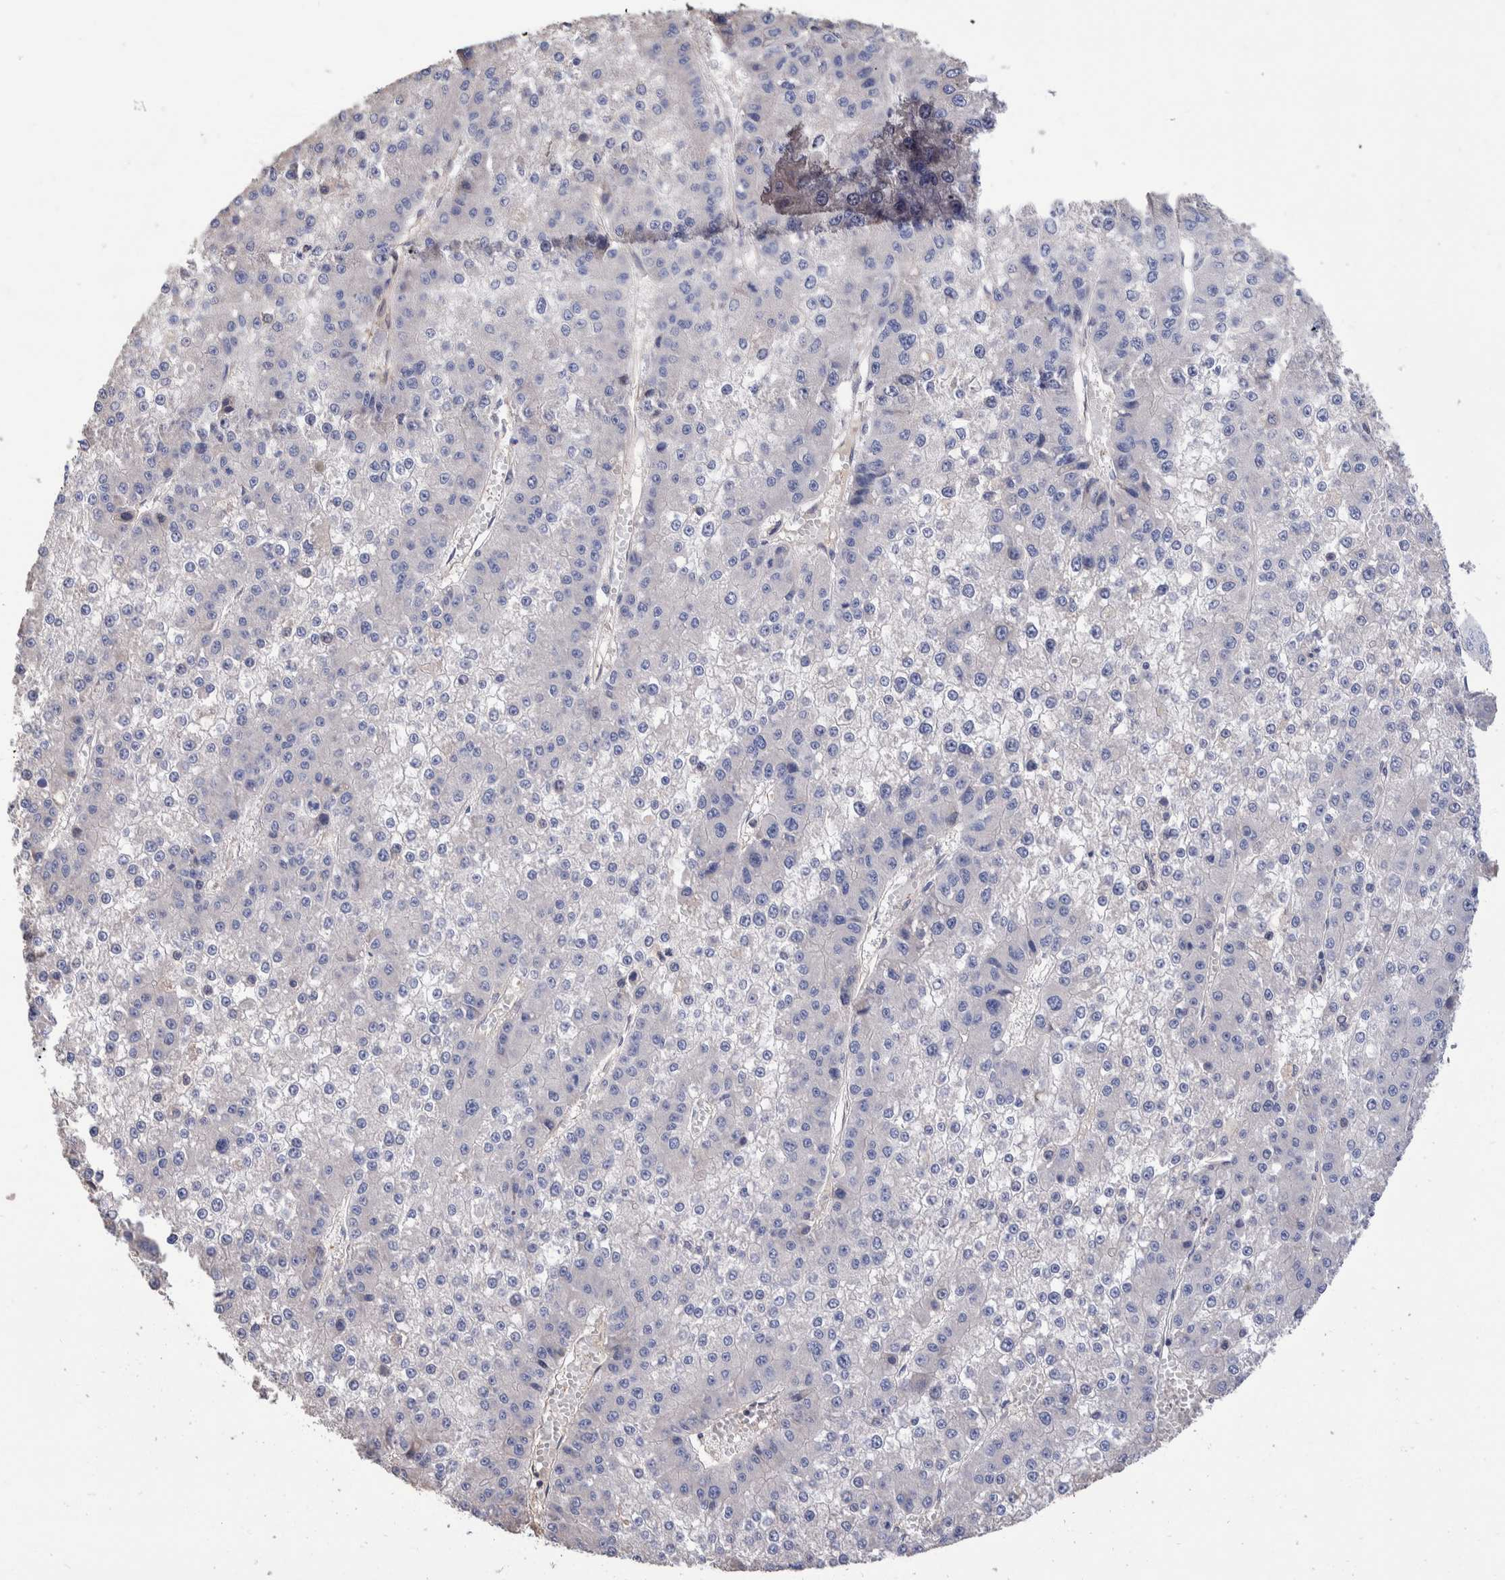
{"staining": {"intensity": "negative", "quantity": "none", "location": "none"}, "tissue": "liver cancer", "cell_type": "Tumor cells", "image_type": "cancer", "snomed": [{"axis": "morphology", "description": "Carcinoma, Hepatocellular, NOS"}, {"axis": "topography", "description": "Liver"}], "caption": "Immunohistochemical staining of hepatocellular carcinoma (liver) exhibits no significant expression in tumor cells.", "gene": "SLC45A4", "patient": {"sex": "female", "age": 73}}